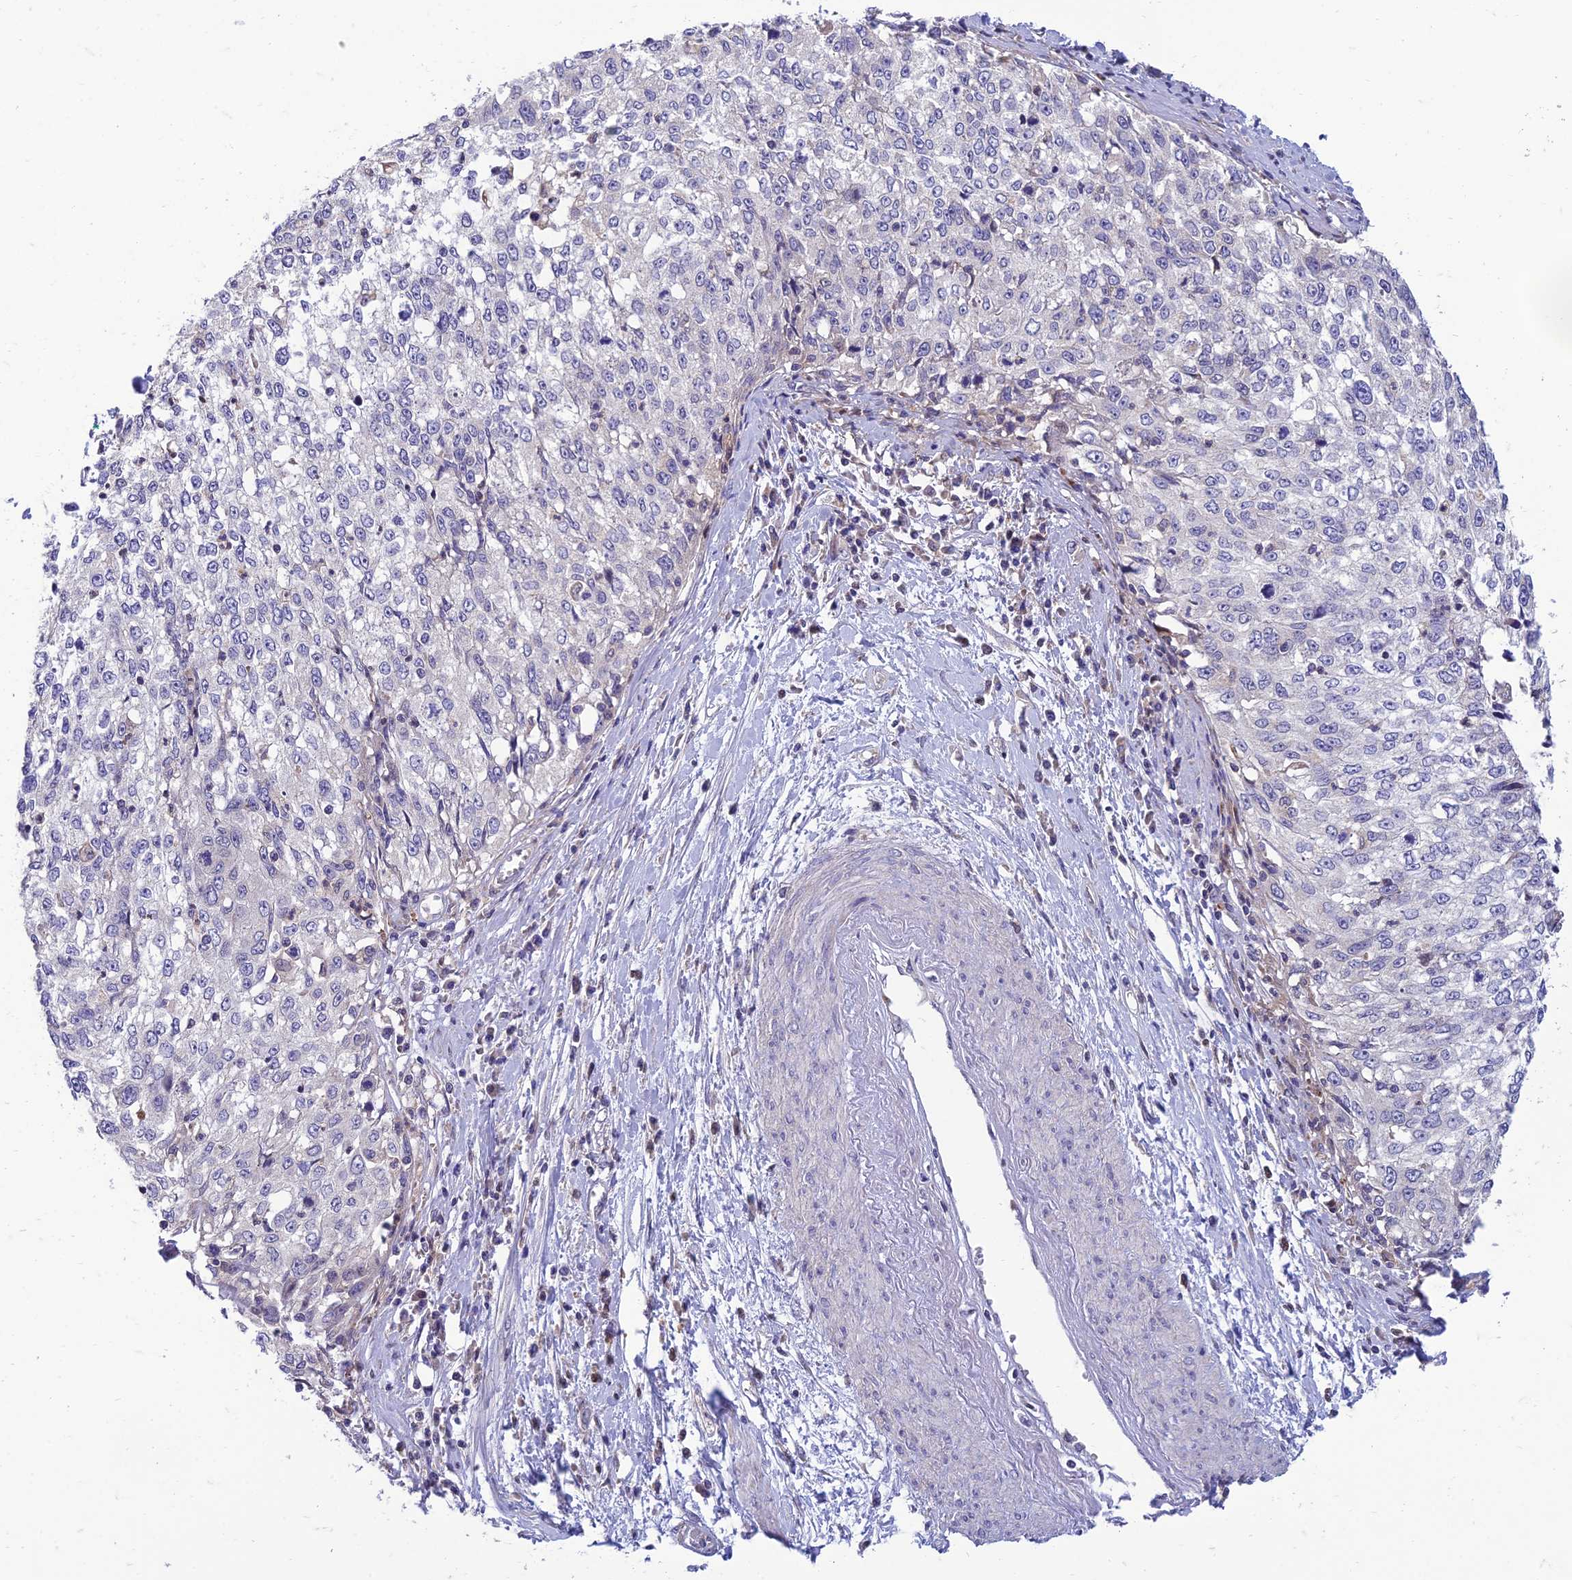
{"staining": {"intensity": "negative", "quantity": "none", "location": "none"}, "tissue": "cervical cancer", "cell_type": "Tumor cells", "image_type": "cancer", "snomed": [{"axis": "morphology", "description": "Squamous cell carcinoma, NOS"}, {"axis": "topography", "description": "Cervix"}], "caption": "There is no significant staining in tumor cells of cervical cancer (squamous cell carcinoma).", "gene": "IRAK3", "patient": {"sex": "female", "age": 57}}